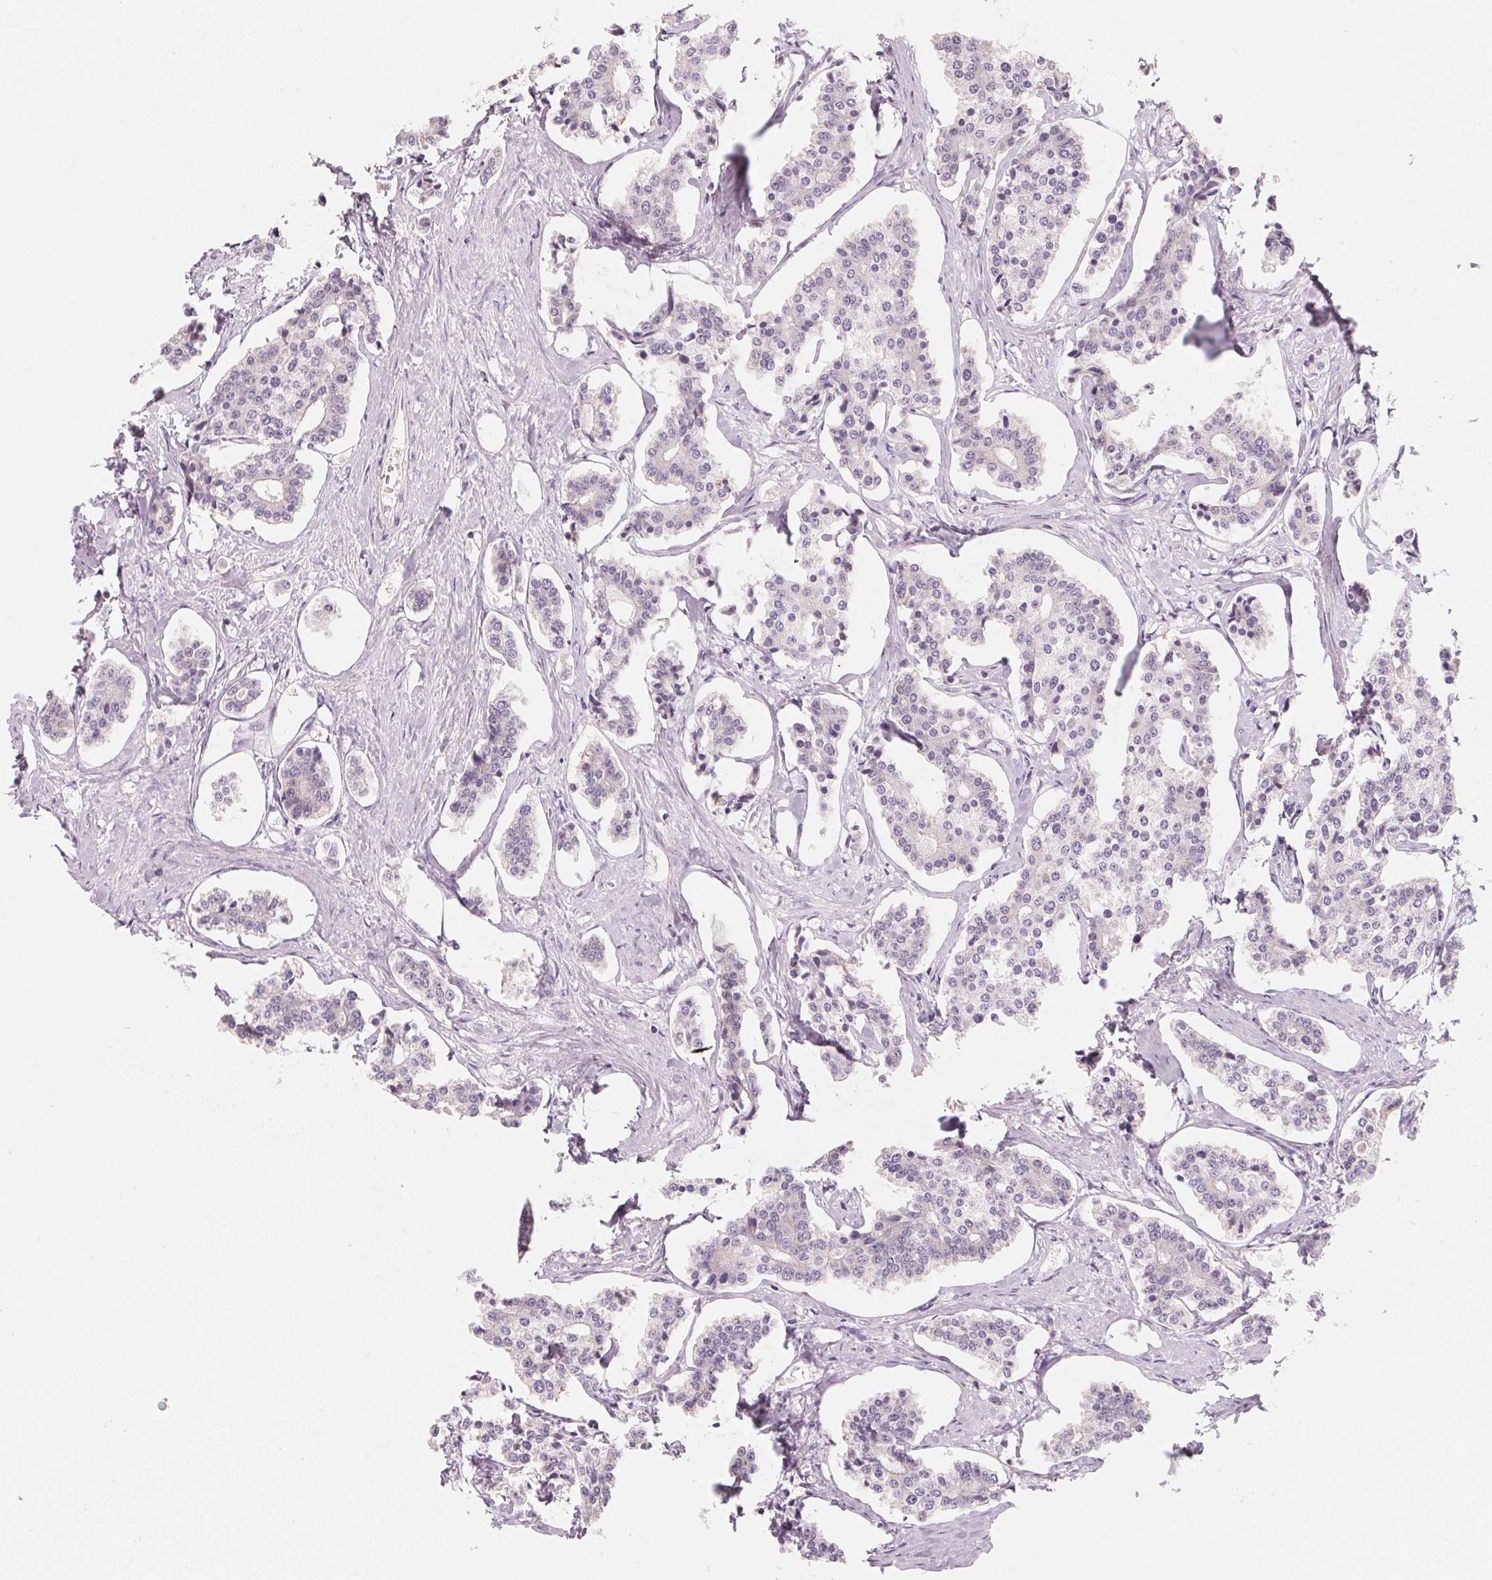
{"staining": {"intensity": "negative", "quantity": "none", "location": "none"}, "tissue": "carcinoid", "cell_type": "Tumor cells", "image_type": "cancer", "snomed": [{"axis": "morphology", "description": "Carcinoid, malignant, NOS"}, {"axis": "topography", "description": "Small intestine"}], "caption": "This is a photomicrograph of immunohistochemistry staining of carcinoid (malignant), which shows no staining in tumor cells. (DAB (3,3'-diaminobenzidine) immunohistochemistry, high magnification).", "gene": "ANKRD31", "patient": {"sex": "female", "age": 65}}